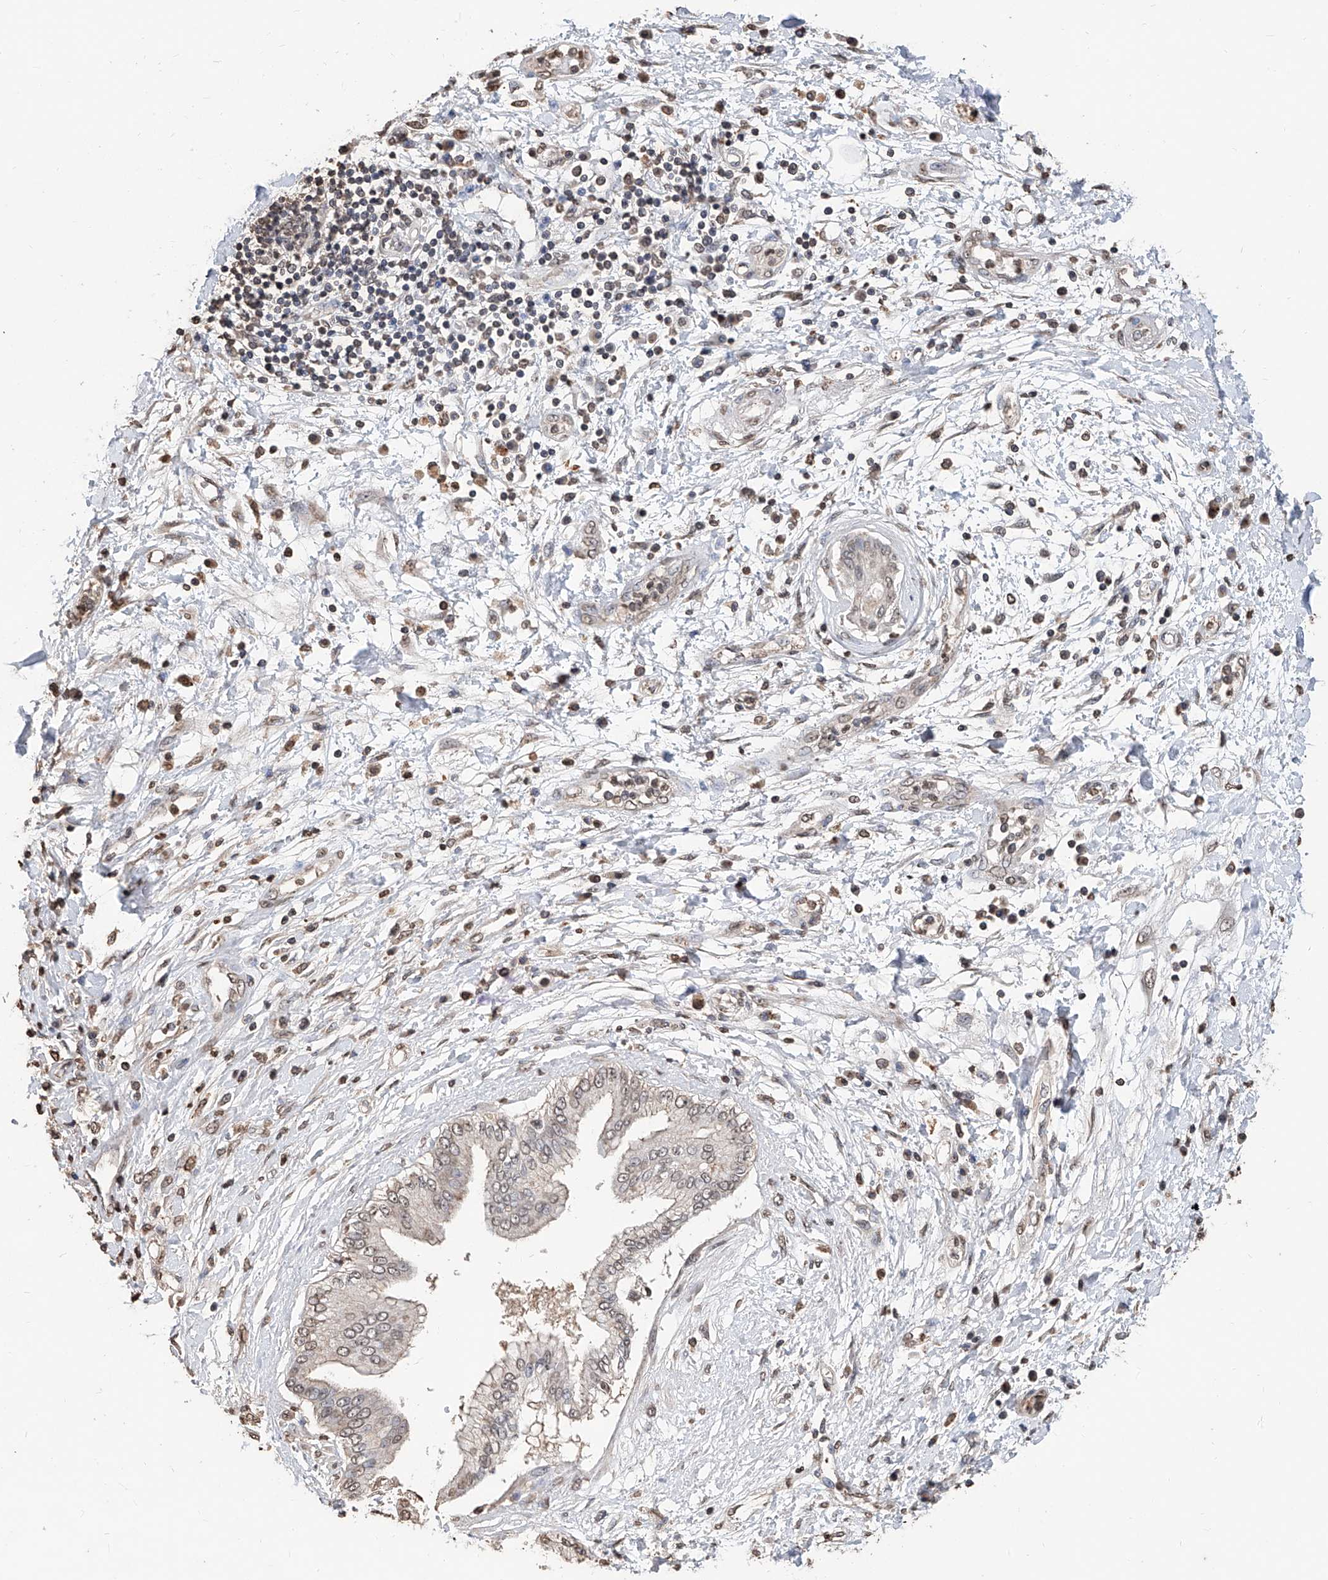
{"staining": {"intensity": "weak", "quantity": "<25%", "location": "nuclear"}, "tissue": "pancreatic cancer", "cell_type": "Tumor cells", "image_type": "cancer", "snomed": [{"axis": "morphology", "description": "Adenocarcinoma, NOS"}, {"axis": "topography", "description": "Pancreas"}], "caption": "A histopathology image of pancreatic cancer stained for a protein exhibits no brown staining in tumor cells.", "gene": "RP9", "patient": {"sex": "female", "age": 56}}